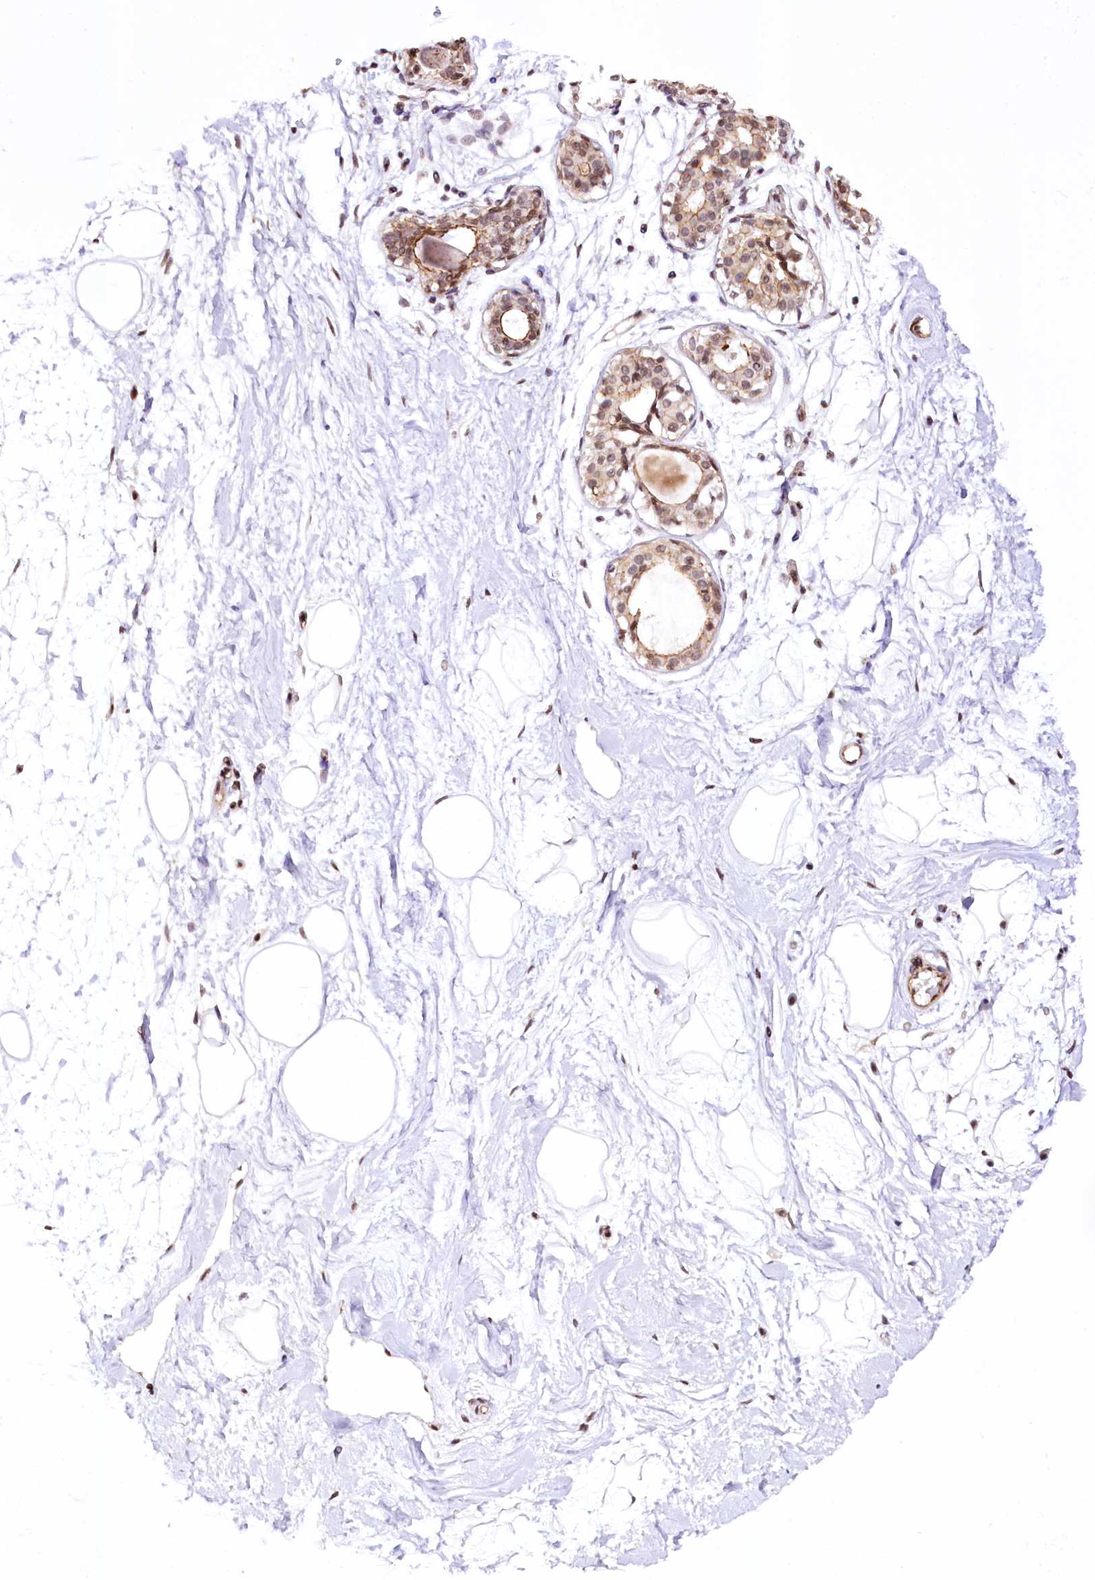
{"staining": {"intensity": "negative", "quantity": "none", "location": "none"}, "tissue": "breast", "cell_type": "Adipocytes", "image_type": "normal", "snomed": [{"axis": "morphology", "description": "Normal tissue, NOS"}, {"axis": "topography", "description": "Breast"}], "caption": "Immunohistochemical staining of benign human breast displays no significant positivity in adipocytes.", "gene": "ST7", "patient": {"sex": "female", "age": 45}}